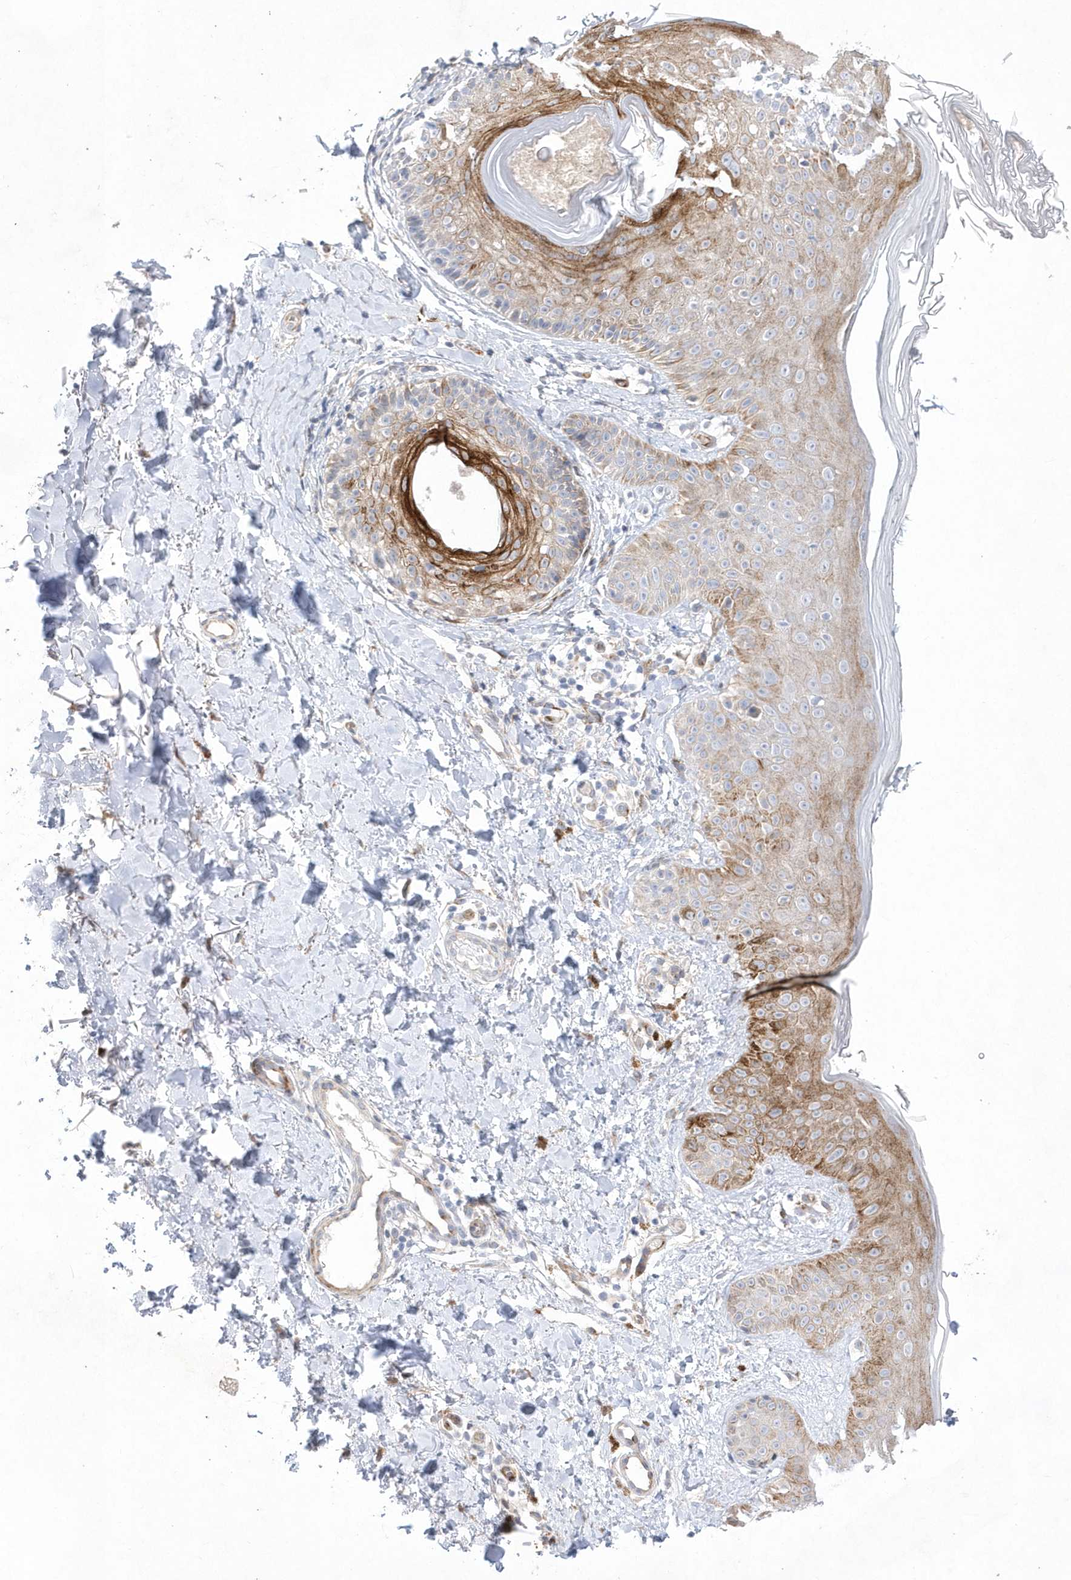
{"staining": {"intensity": "negative", "quantity": "none", "location": "none"}, "tissue": "skin", "cell_type": "Fibroblasts", "image_type": "normal", "snomed": [{"axis": "morphology", "description": "Normal tissue, NOS"}, {"axis": "topography", "description": "Skin"}], "caption": "Unremarkable skin was stained to show a protein in brown. There is no significant staining in fibroblasts.", "gene": "TMEM132B", "patient": {"sex": "male", "age": 52}}